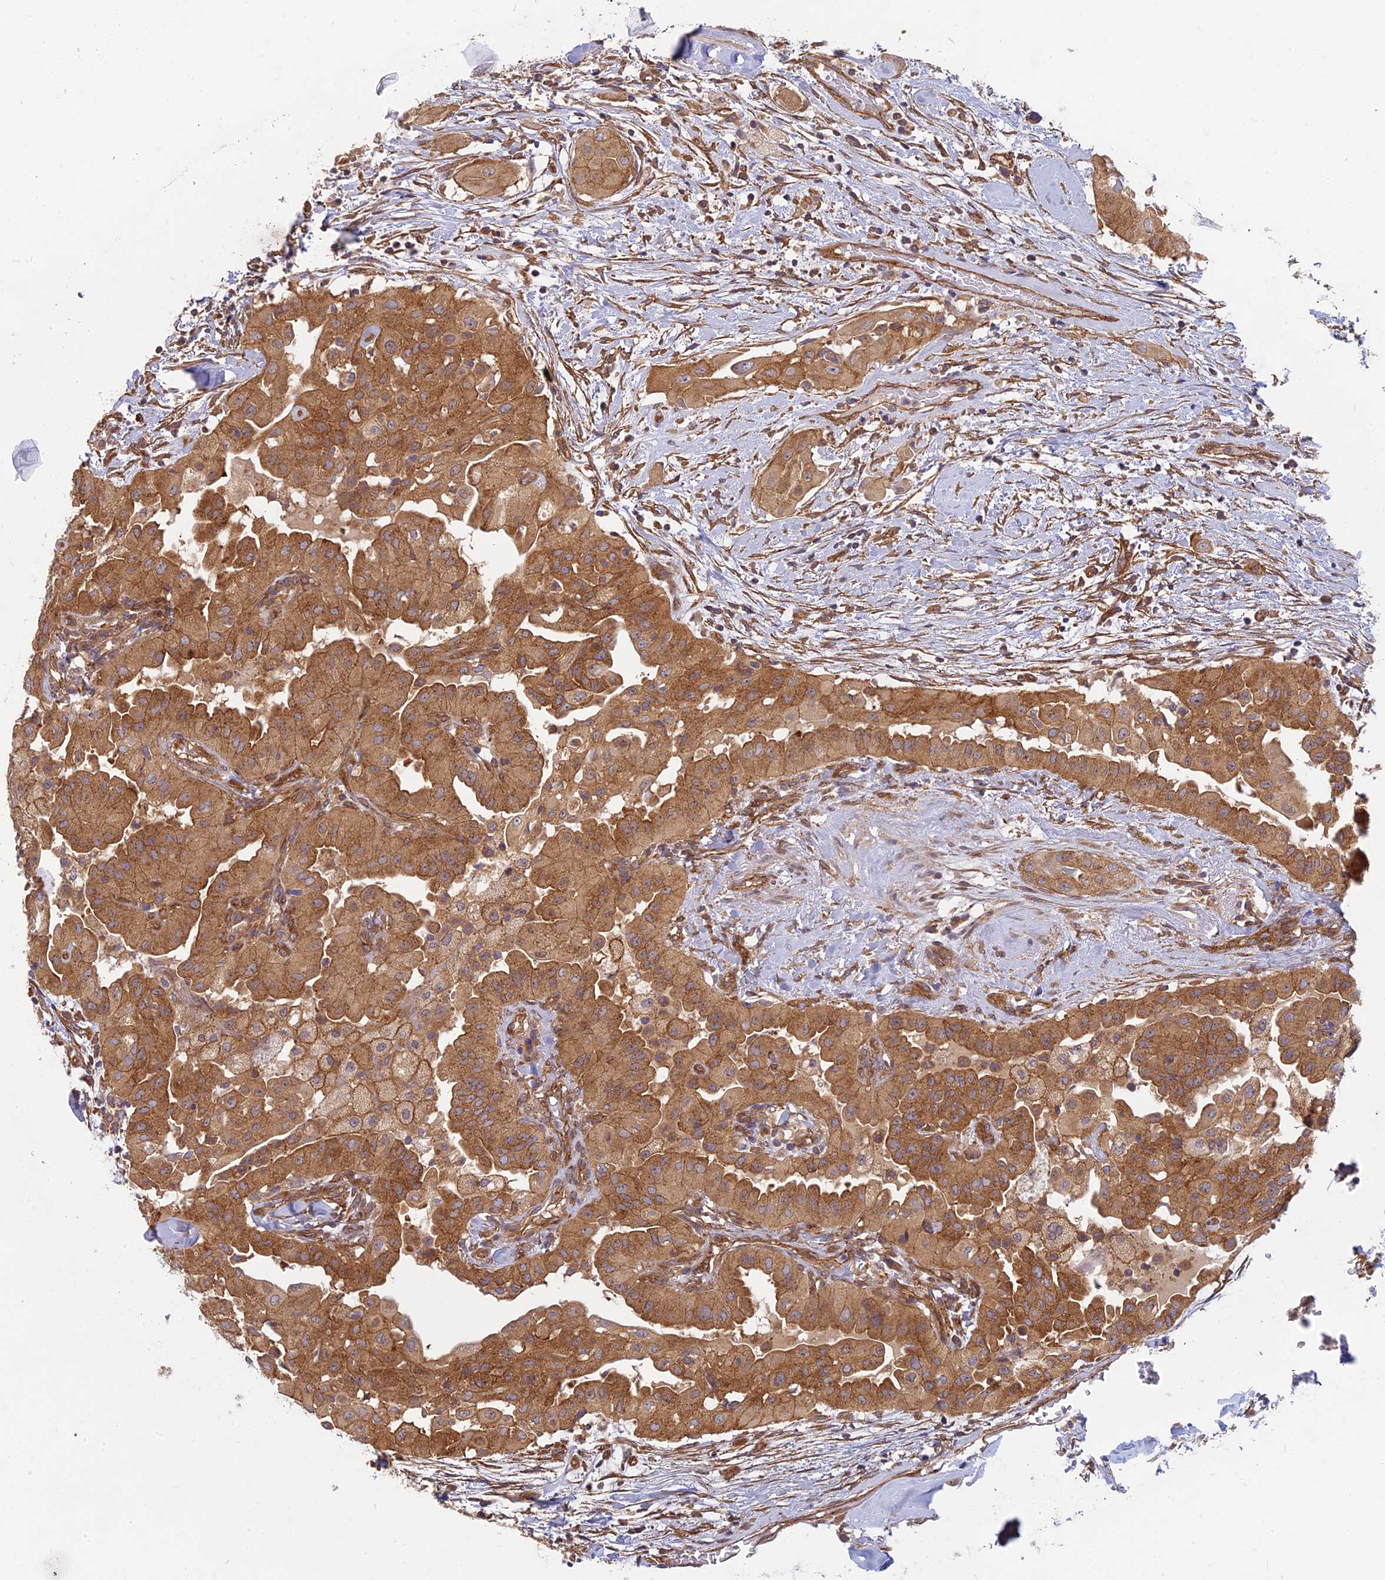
{"staining": {"intensity": "strong", "quantity": ">75%", "location": "cytoplasmic/membranous"}, "tissue": "thyroid cancer", "cell_type": "Tumor cells", "image_type": "cancer", "snomed": [{"axis": "morphology", "description": "Papillary adenocarcinoma, NOS"}, {"axis": "topography", "description": "Thyroid gland"}], "caption": "Protein staining of thyroid papillary adenocarcinoma tissue displays strong cytoplasmic/membranous staining in approximately >75% of tumor cells.", "gene": "TCF25", "patient": {"sex": "female", "age": 59}}